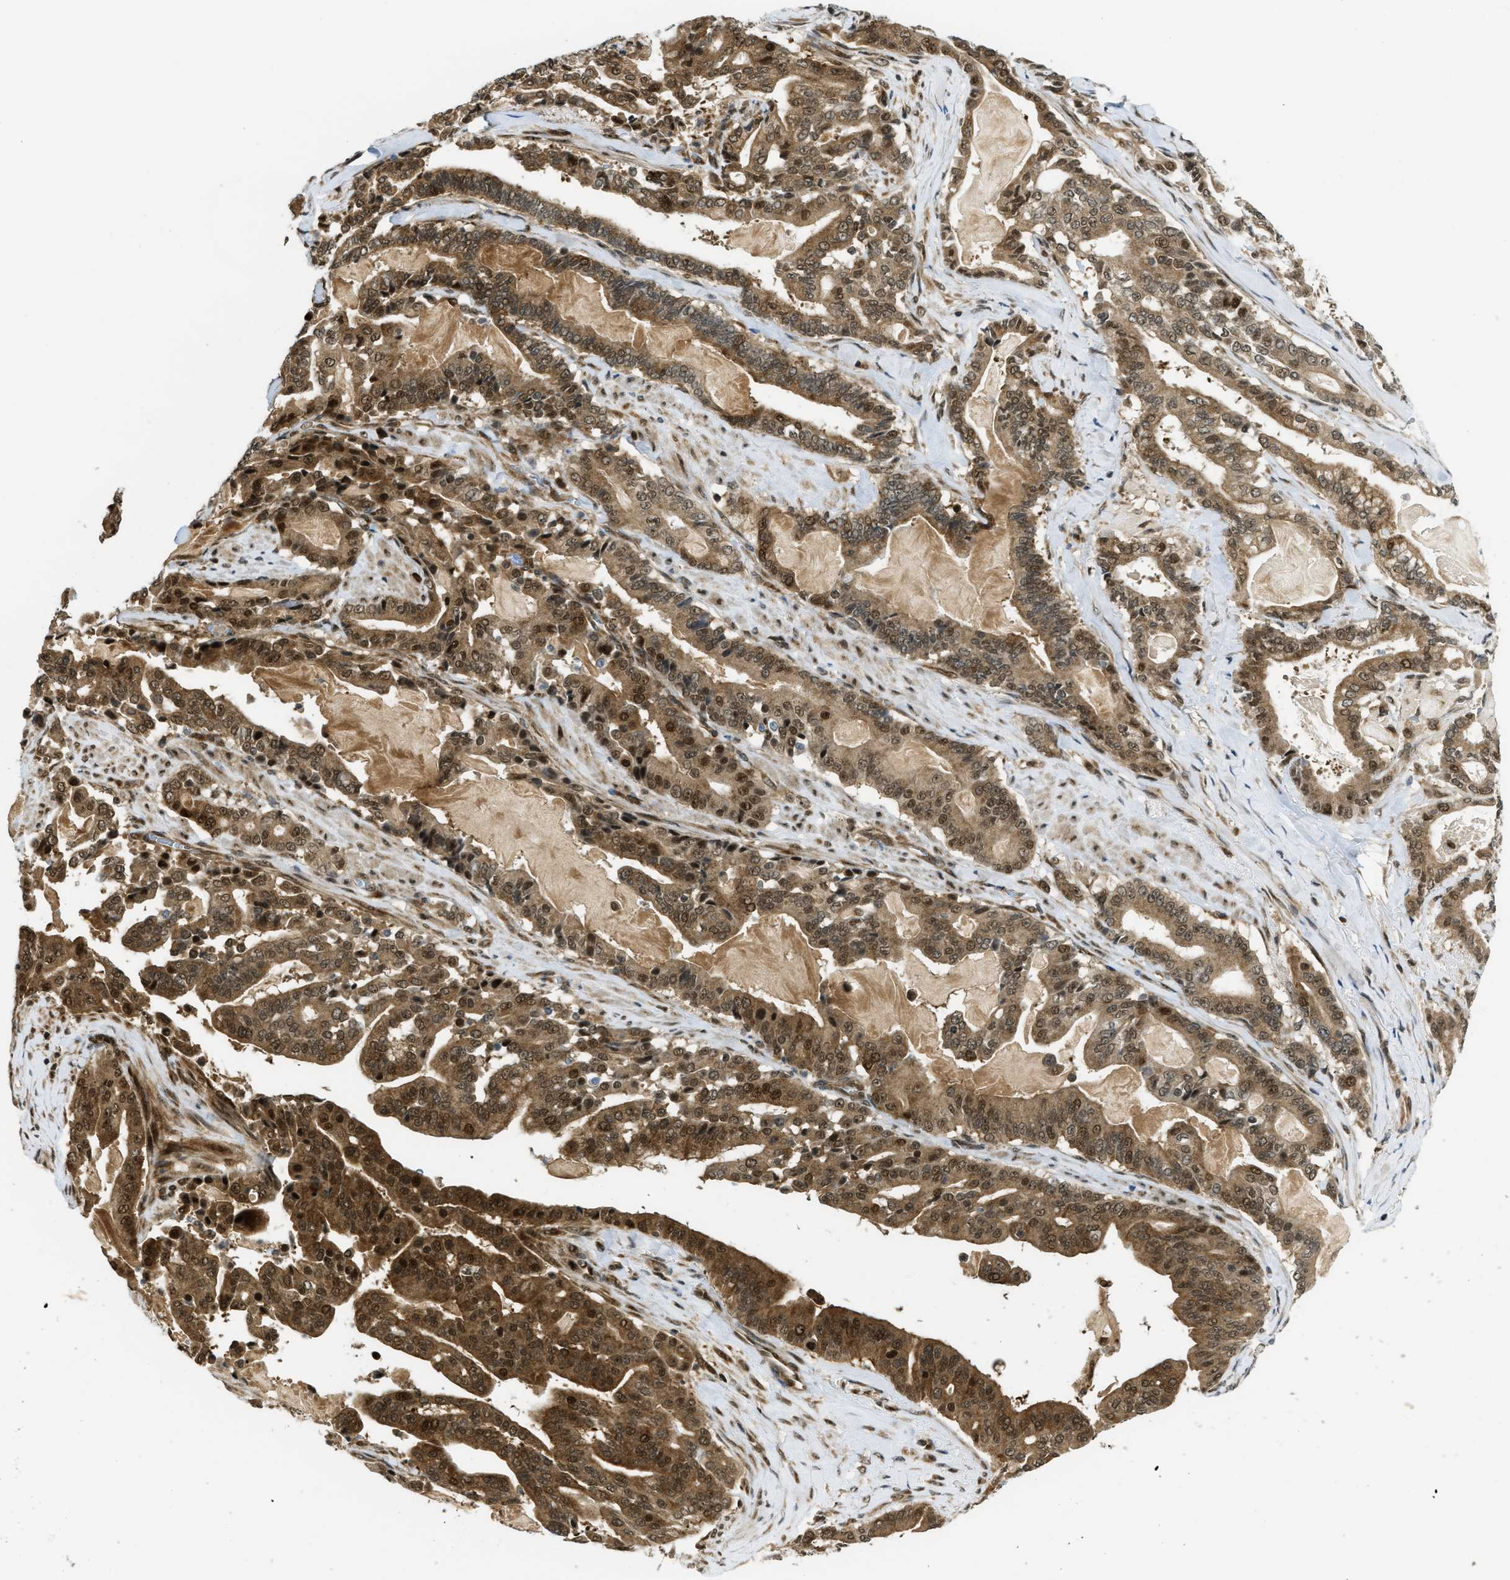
{"staining": {"intensity": "moderate", "quantity": ">75%", "location": "cytoplasmic/membranous,nuclear"}, "tissue": "pancreatic cancer", "cell_type": "Tumor cells", "image_type": "cancer", "snomed": [{"axis": "morphology", "description": "Adenocarcinoma, NOS"}, {"axis": "topography", "description": "Pancreas"}], "caption": "Immunohistochemical staining of adenocarcinoma (pancreatic) displays medium levels of moderate cytoplasmic/membranous and nuclear expression in approximately >75% of tumor cells. (IHC, brightfield microscopy, high magnification).", "gene": "TACC1", "patient": {"sex": "male", "age": 63}}